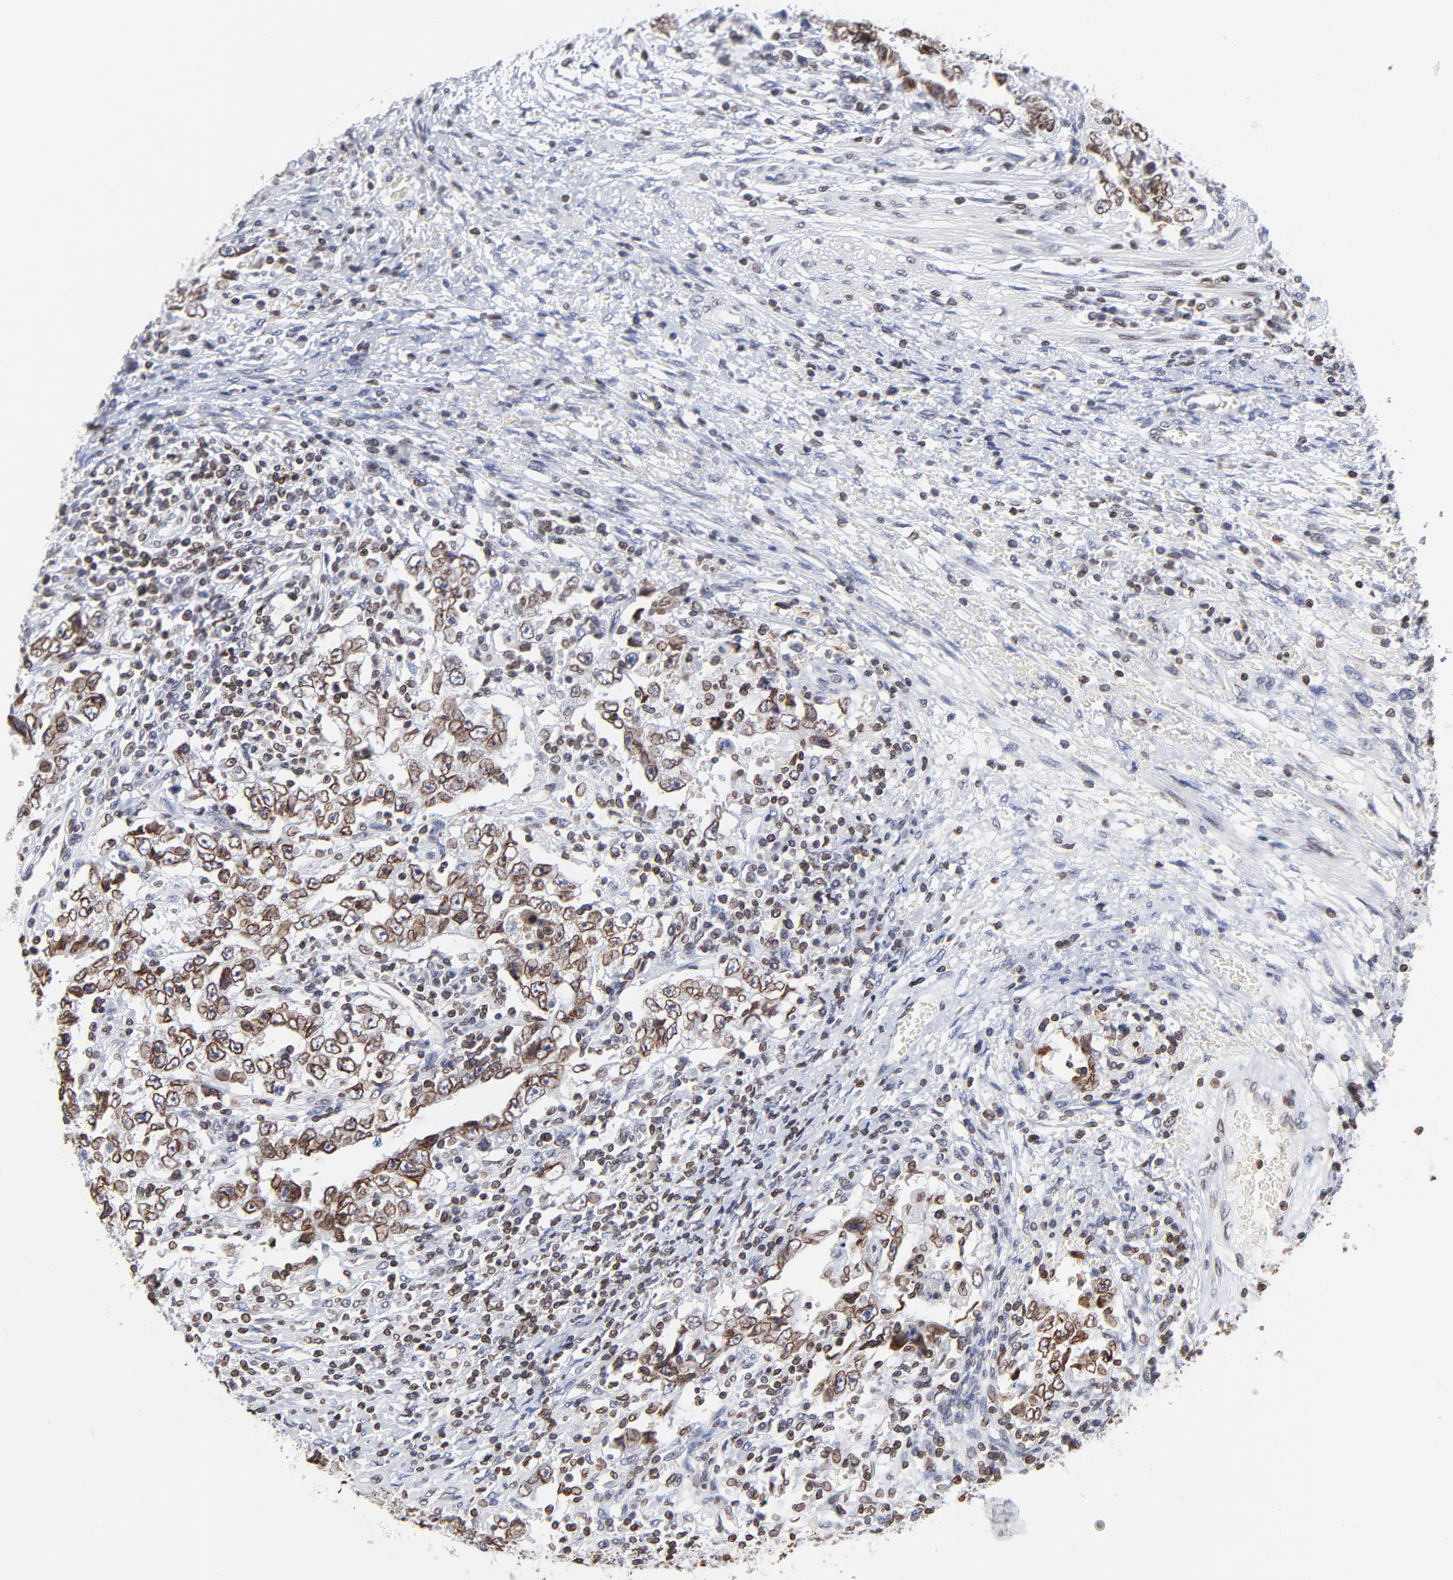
{"staining": {"intensity": "moderate", "quantity": ">75%", "location": "cytoplasmic/membranous,nuclear"}, "tissue": "testis cancer", "cell_type": "Tumor cells", "image_type": "cancer", "snomed": [{"axis": "morphology", "description": "Carcinoma, Embryonal, NOS"}, {"axis": "topography", "description": "Testis"}], "caption": "Immunohistochemical staining of human testis cancer shows medium levels of moderate cytoplasmic/membranous and nuclear staining in approximately >75% of tumor cells.", "gene": "THAP7", "patient": {"sex": "male", "age": 26}}